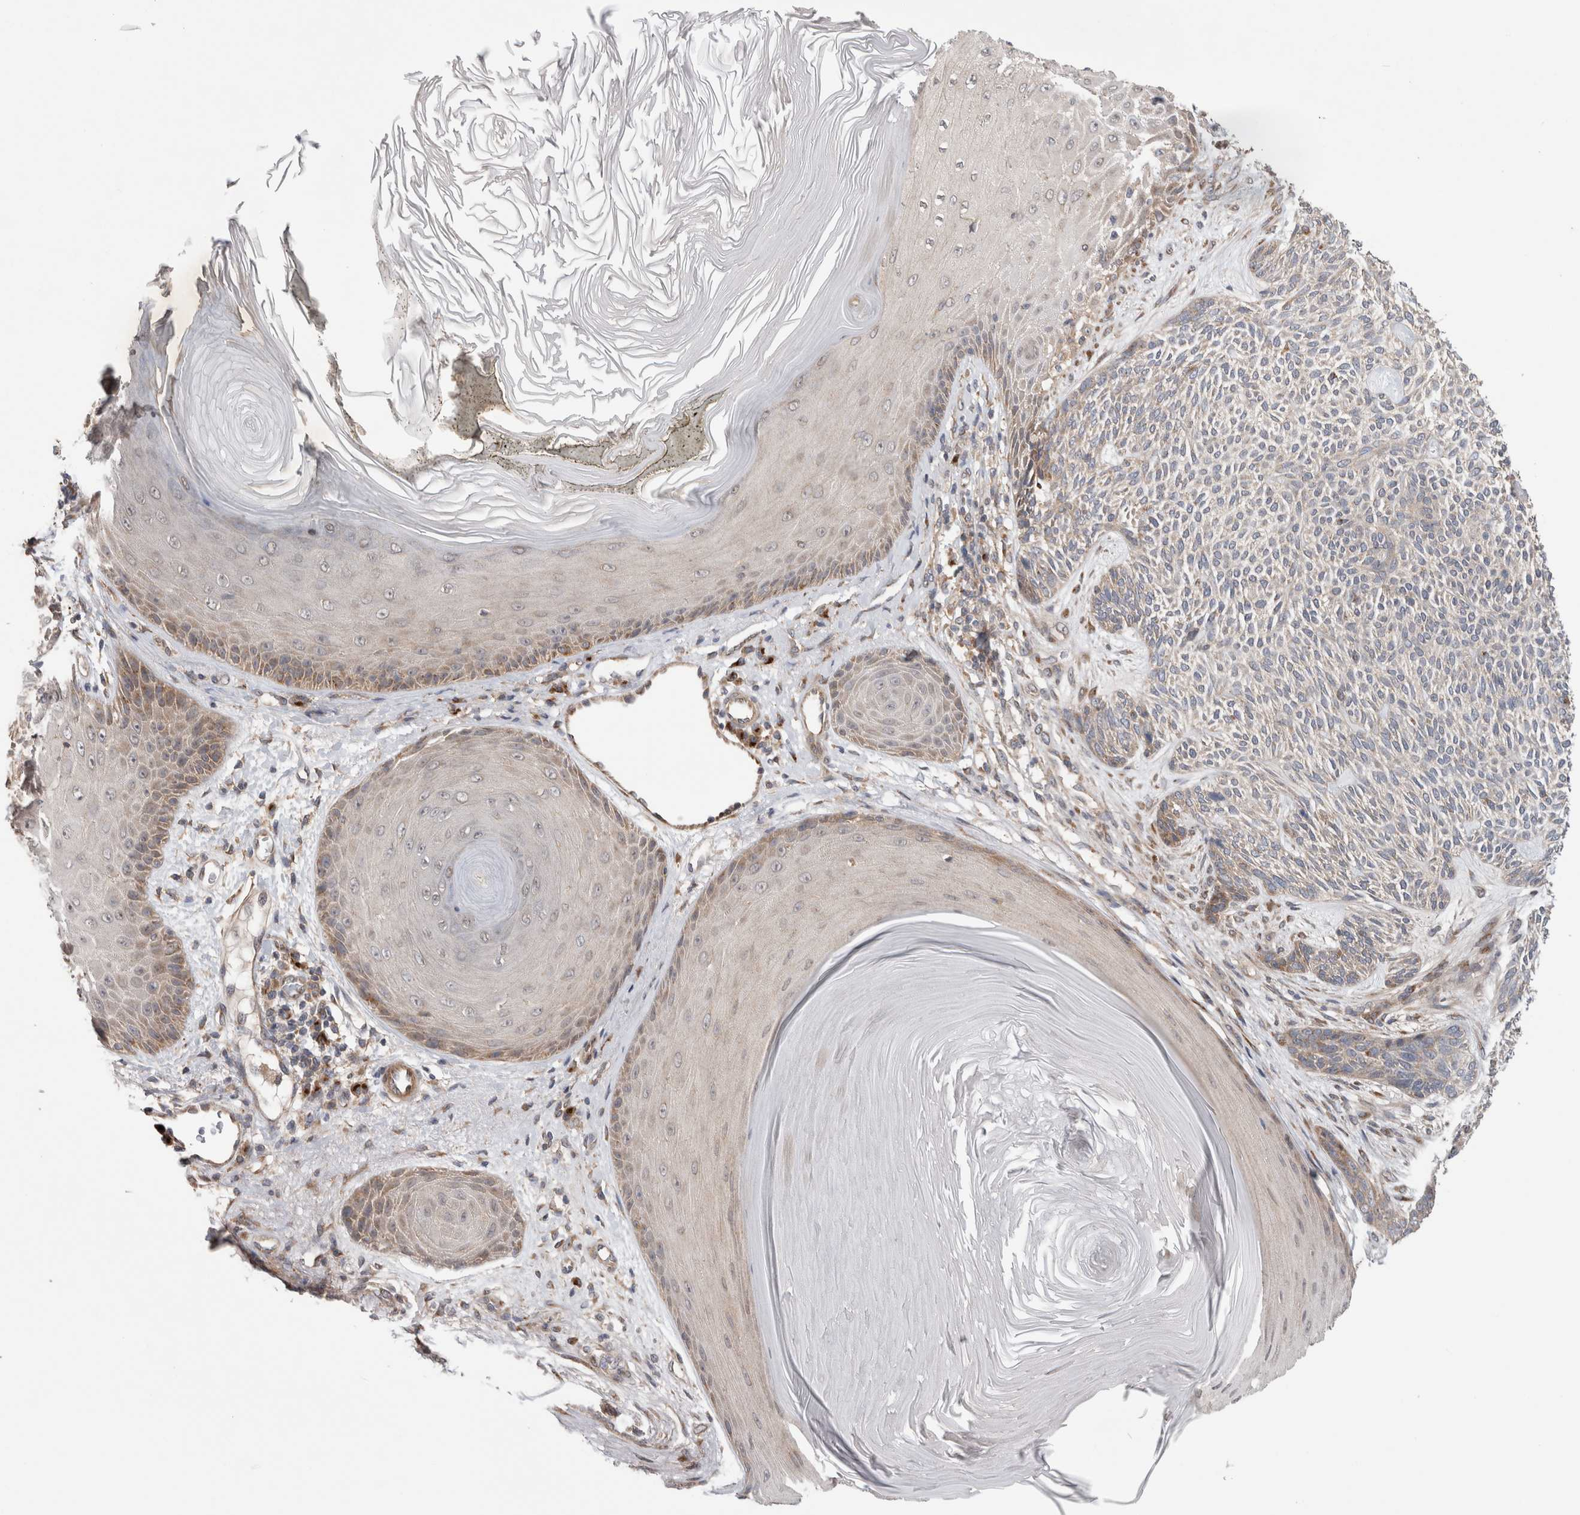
{"staining": {"intensity": "weak", "quantity": "<25%", "location": "cytoplasmic/membranous"}, "tissue": "skin cancer", "cell_type": "Tumor cells", "image_type": "cancer", "snomed": [{"axis": "morphology", "description": "Basal cell carcinoma"}, {"axis": "topography", "description": "Skin"}], "caption": "Immunohistochemistry (IHC) of human skin cancer (basal cell carcinoma) displays no positivity in tumor cells.", "gene": "TRIM5", "patient": {"sex": "male", "age": 55}}